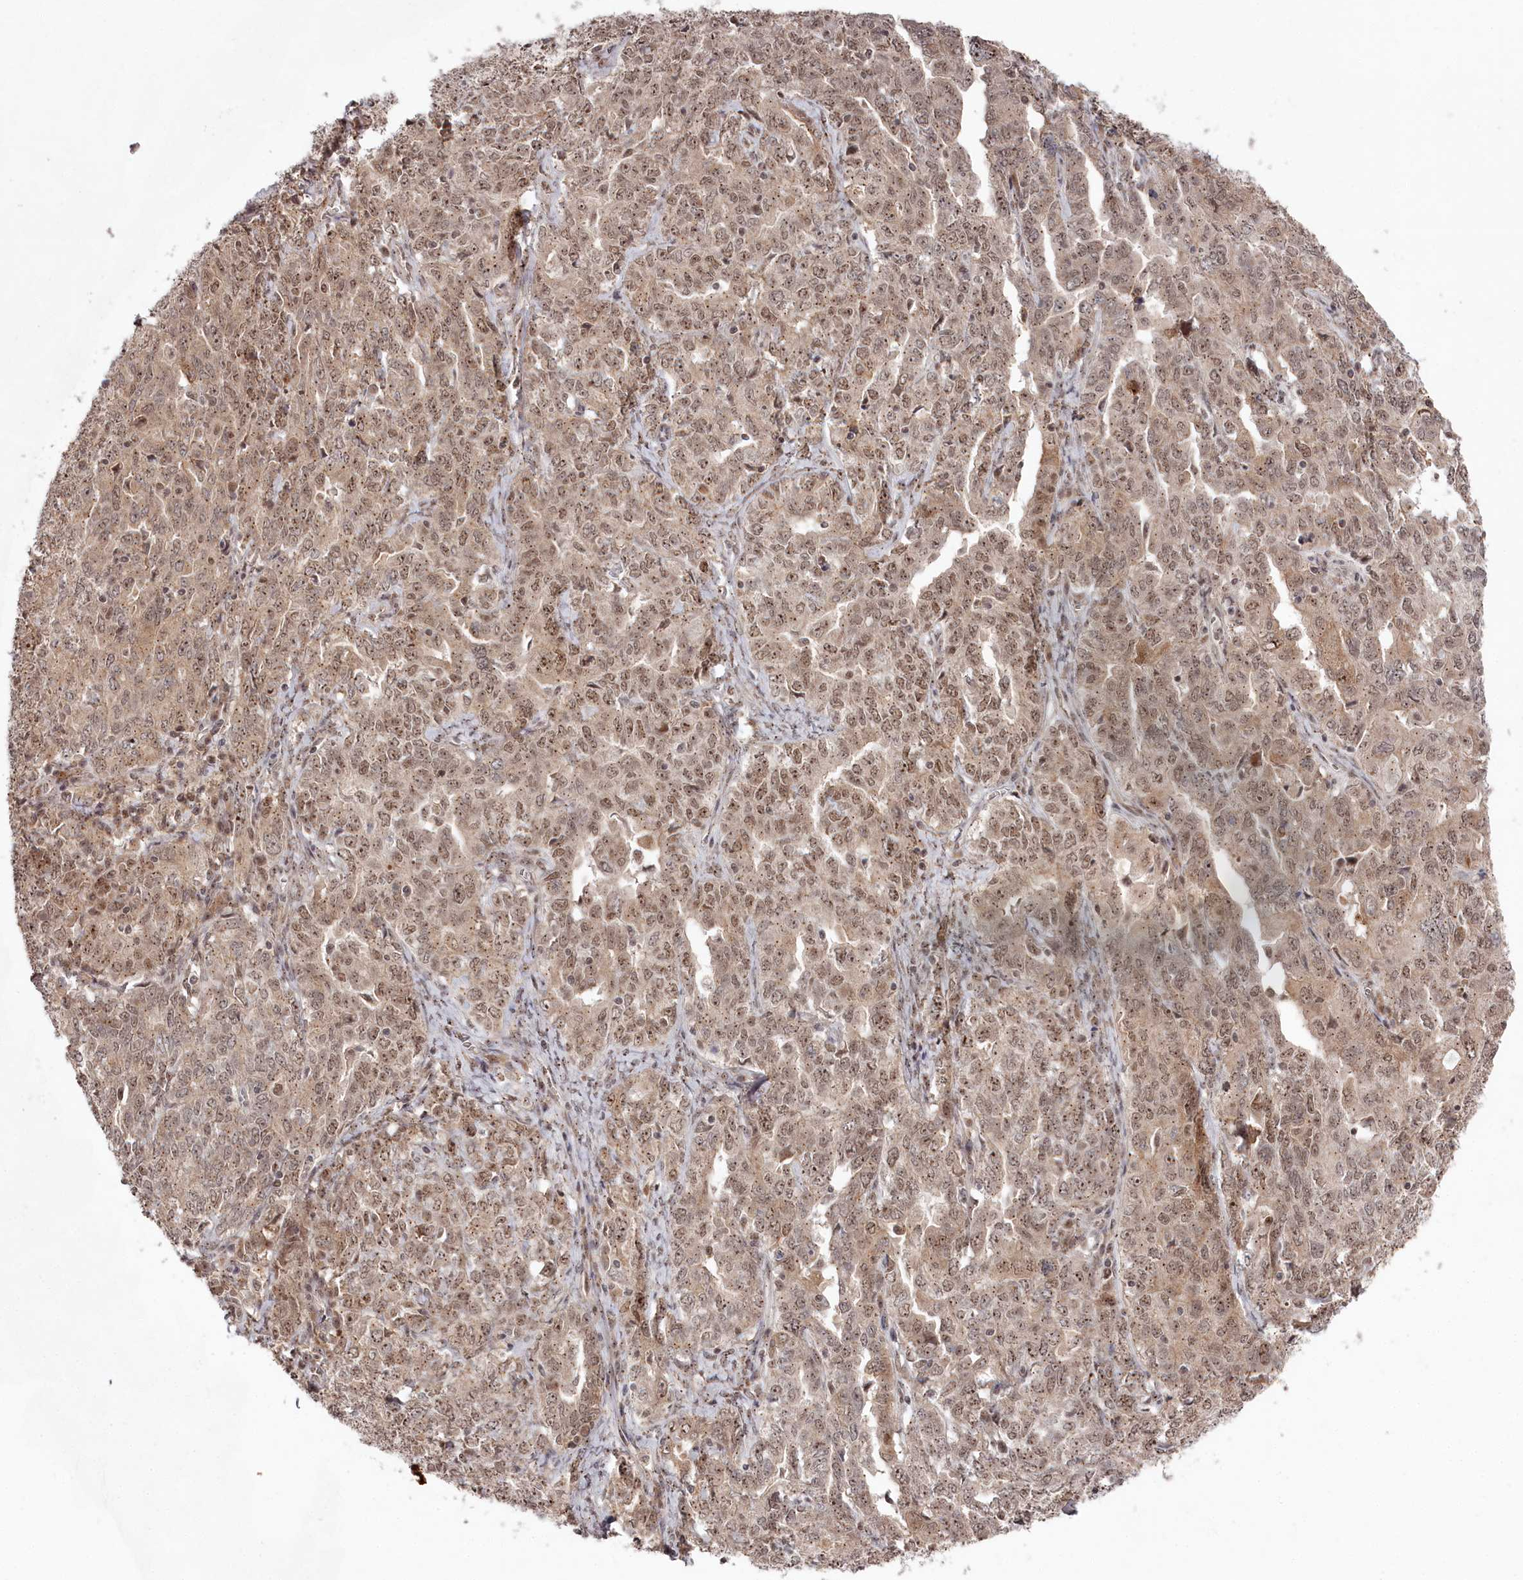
{"staining": {"intensity": "moderate", "quantity": ">75%", "location": "cytoplasmic/membranous,nuclear"}, "tissue": "ovarian cancer", "cell_type": "Tumor cells", "image_type": "cancer", "snomed": [{"axis": "morphology", "description": "Carcinoma, endometroid"}, {"axis": "topography", "description": "Ovary"}], "caption": "This photomicrograph displays ovarian cancer (endometroid carcinoma) stained with IHC to label a protein in brown. The cytoplasmic/membranous and nuclear of tumor cells show moderate positivity for the protein. Nuclei are counter-stained blue.", "gene": "EXOSC1", "patient": {"sex": "female", "age": 62}}